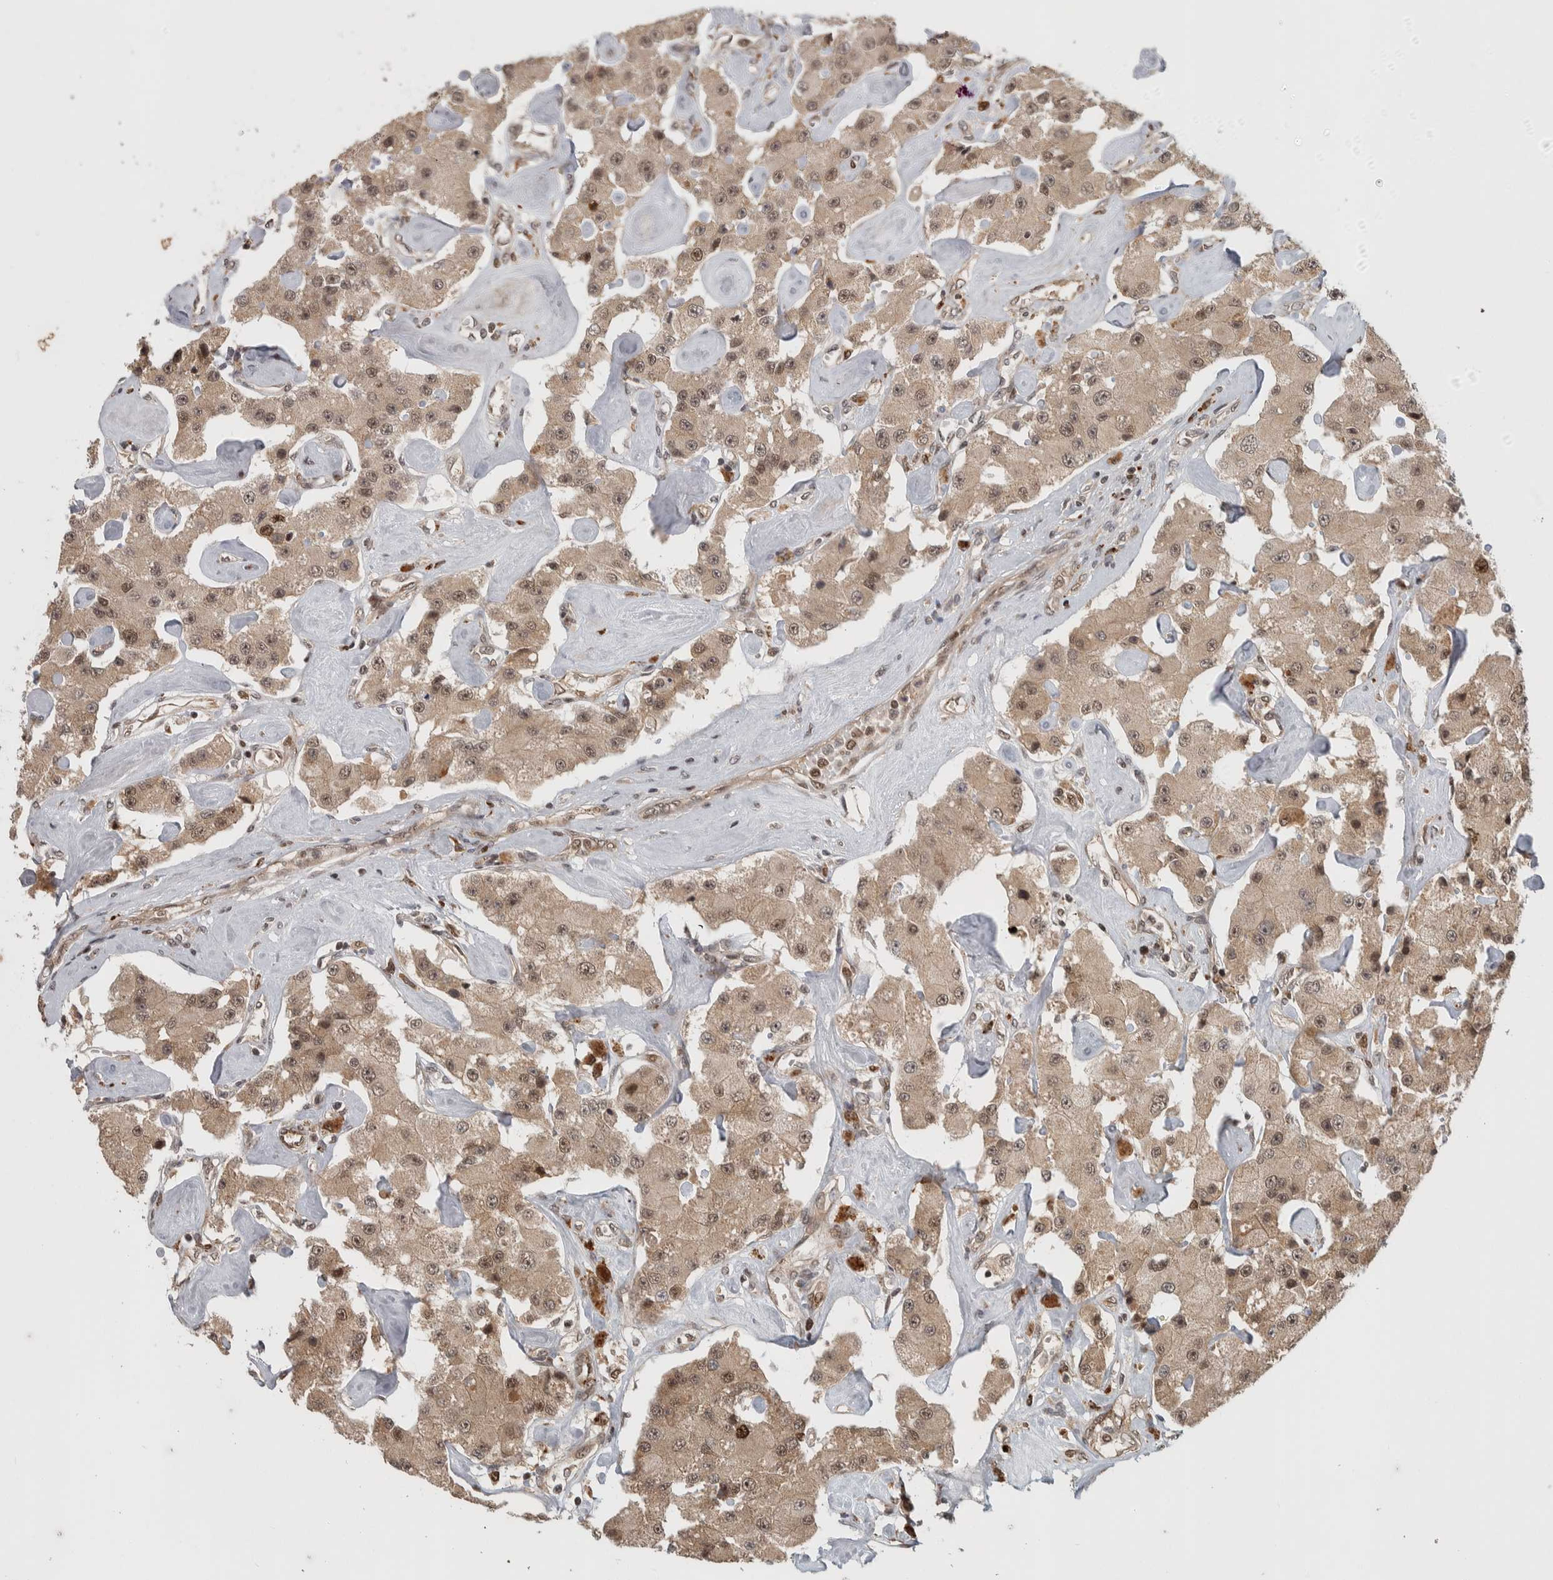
{"staining": {"intensity": "weak", "quantity": ">75%", "location": "cytoplasmic/membranous,nuclear"}, "tissue": "carcinoid", "cell_type": "Tumor cells", "image_type": "cancer", "snomed": [{"axis": "morphology", "description": "Carcinoid, malignant, NOS"}, {"axis": "topography", "description": "Pancreas"}], "caption": "A photomicrograph showing weak cytoplasmic/membranous and nuclear staining in approximately >75% of tumor cells in carcinoid, as visualized by brown immunohistochemical staining.", "gene": "RPS6KA4", "patient": {"sex": "male", "age": 41}}